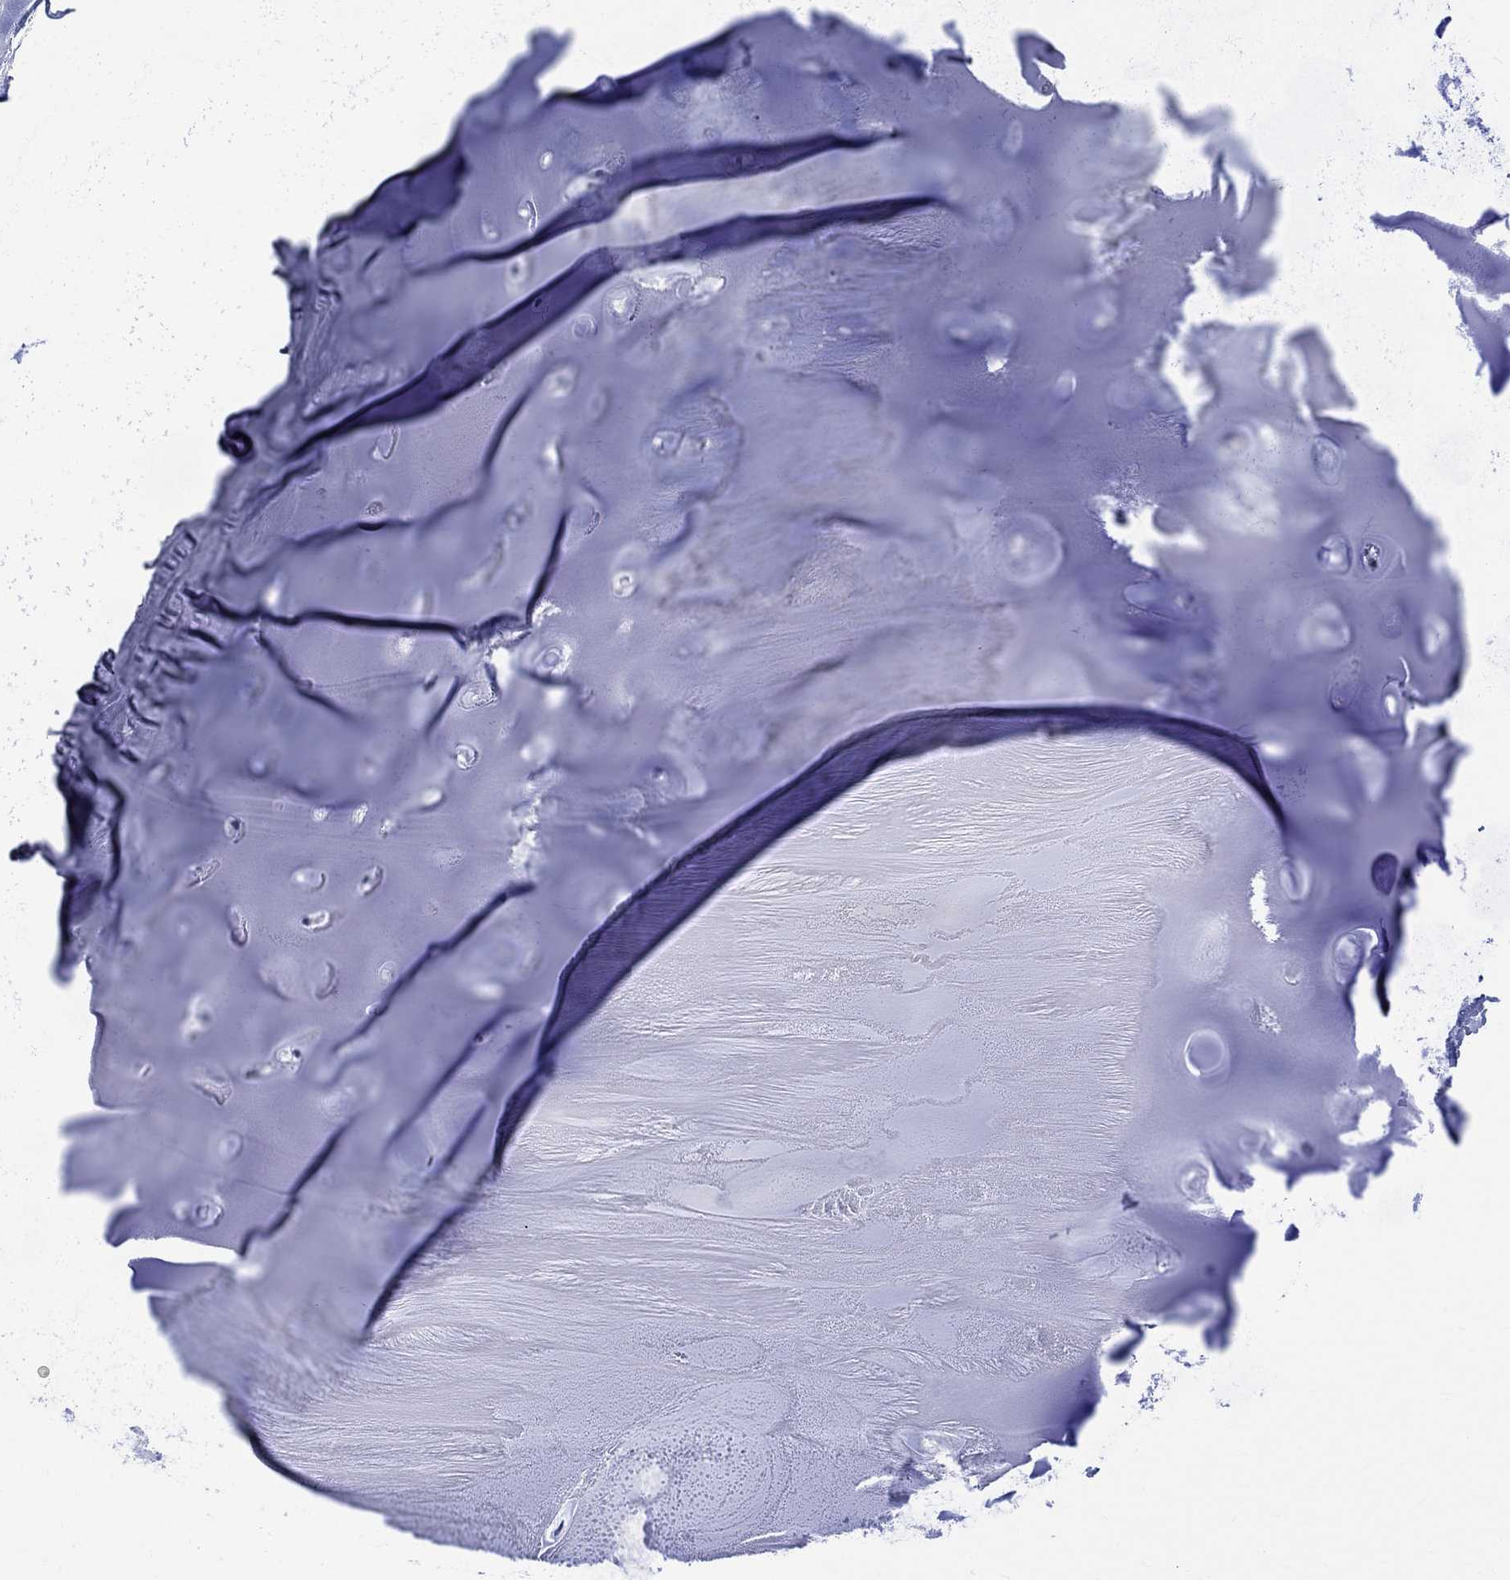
{"staining": {"intensity": "negative", "quantity": "none", "location": "none"}, "tissue": "soft tissue", "cell_type": "Chondrocytes", "image_type": "normal", "snomed": [{"axis": "morphology", "description": "Normal tissue, NOS"}, {"axis": "morphology", "description": "Squamous cell carcinoma, NOS"}, {"axis": "topography", "description": "Cartilage tissue"}, {"axis": "topography", "description": "Lung"}], "caption": "Immunohistochemistry histopathology image of unremarkable soft tissue: human soft tissue stained with DAB shows no significant protein staining in chondrocytes. (DAB immunohistochemistry visualized using brightfield microscopy, high magnification).", "gene": "PARVB", "patient": {"sex": "male", "age": 66}}